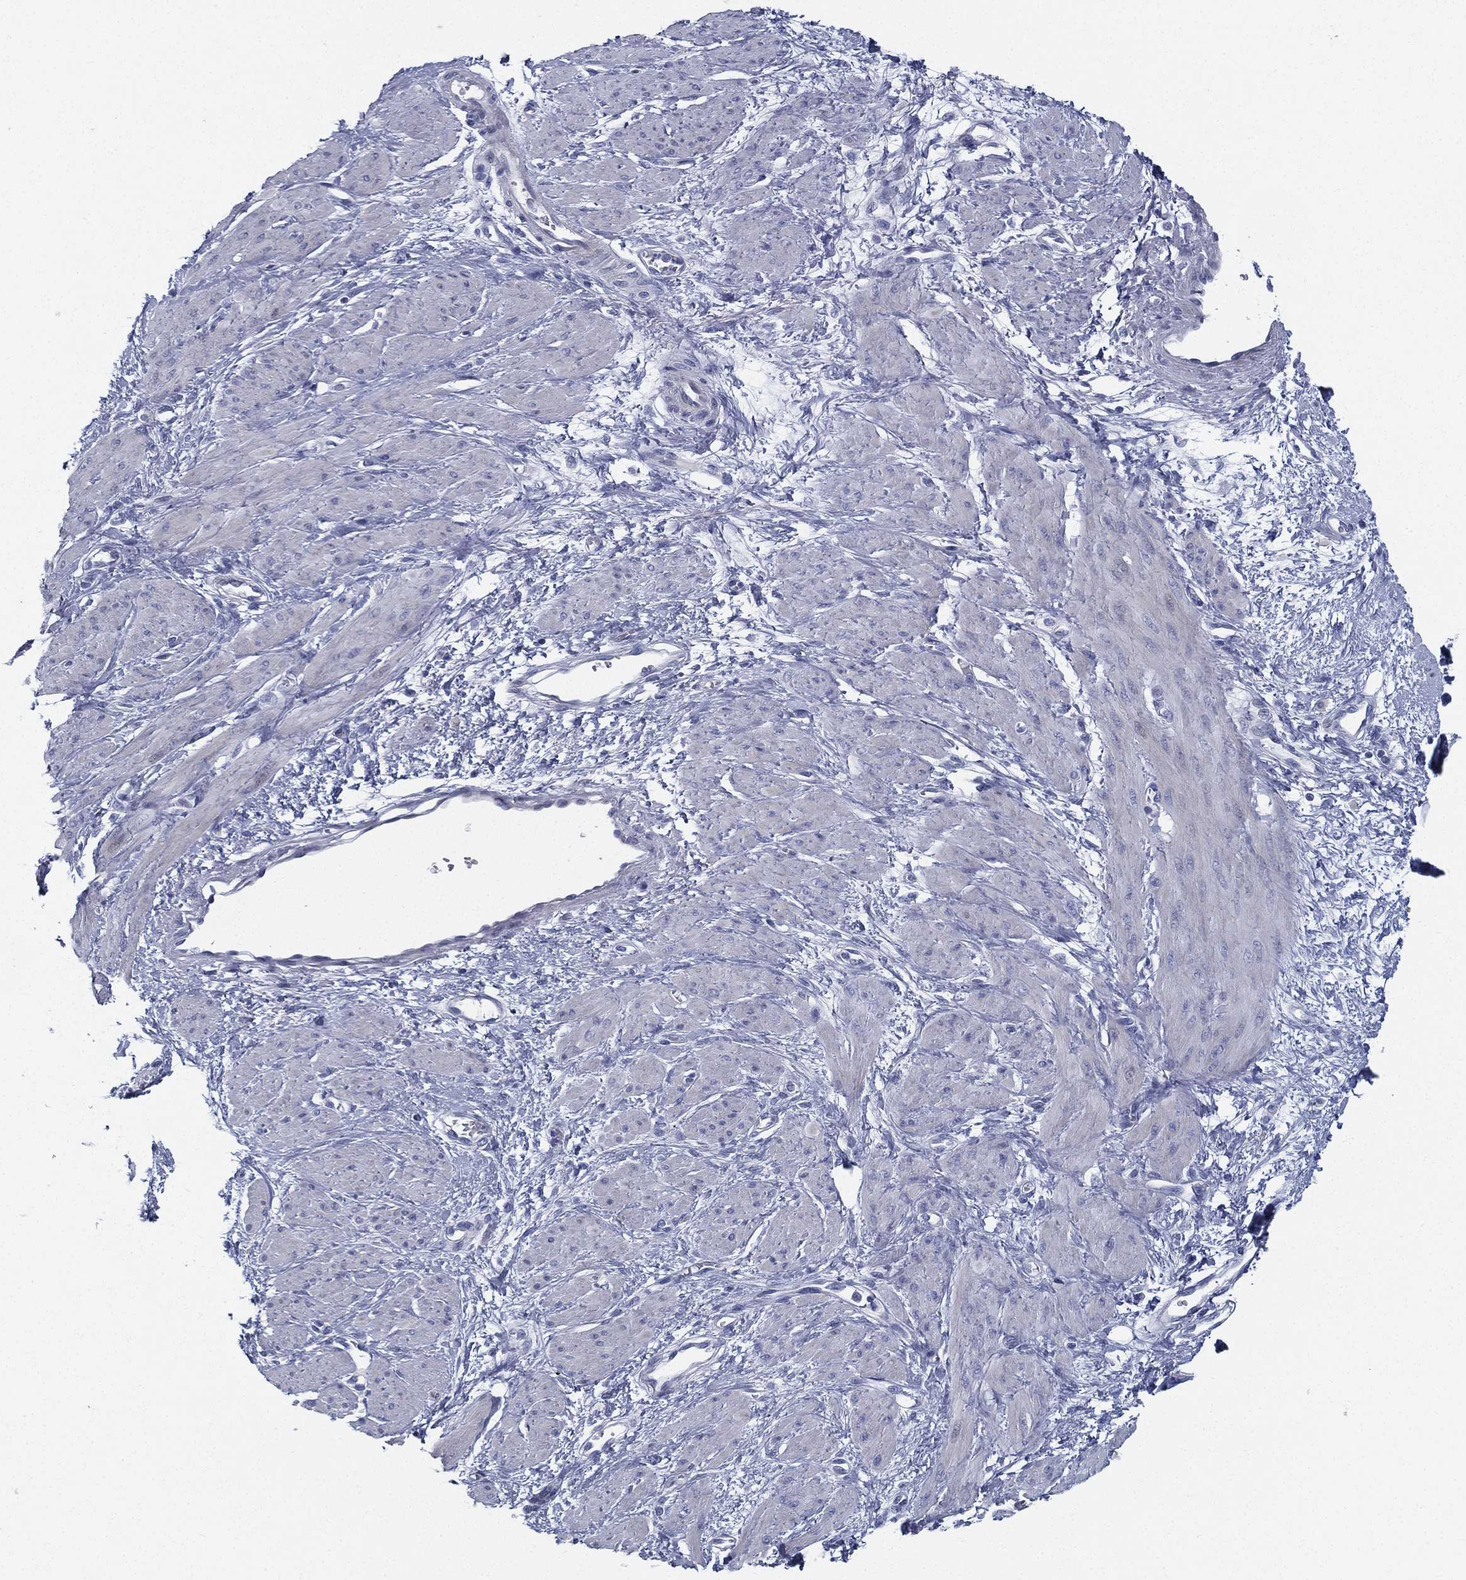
{"staining": {"intensity": "negative", "quantity": "none", "location": "none"}, "tissue": "smooth muscle", "cell_type": "Smooth muscle cells", "image_type": "normal", "snomed": [{"axis": "morphology", "description": "Normal tissue, NOS"}, {"axis": "topography", "description": "Smooth muscle"}, {"axis": "topography", "description": "Uterus"}], "caption": "A high-resolution micrograph shows IHC staining of benign smooth muscle, which demonstrates no significant positivity in smooth muscle cells.", "gene": "SPPL2C", "patient": {"sex": "female", "age": 39}}